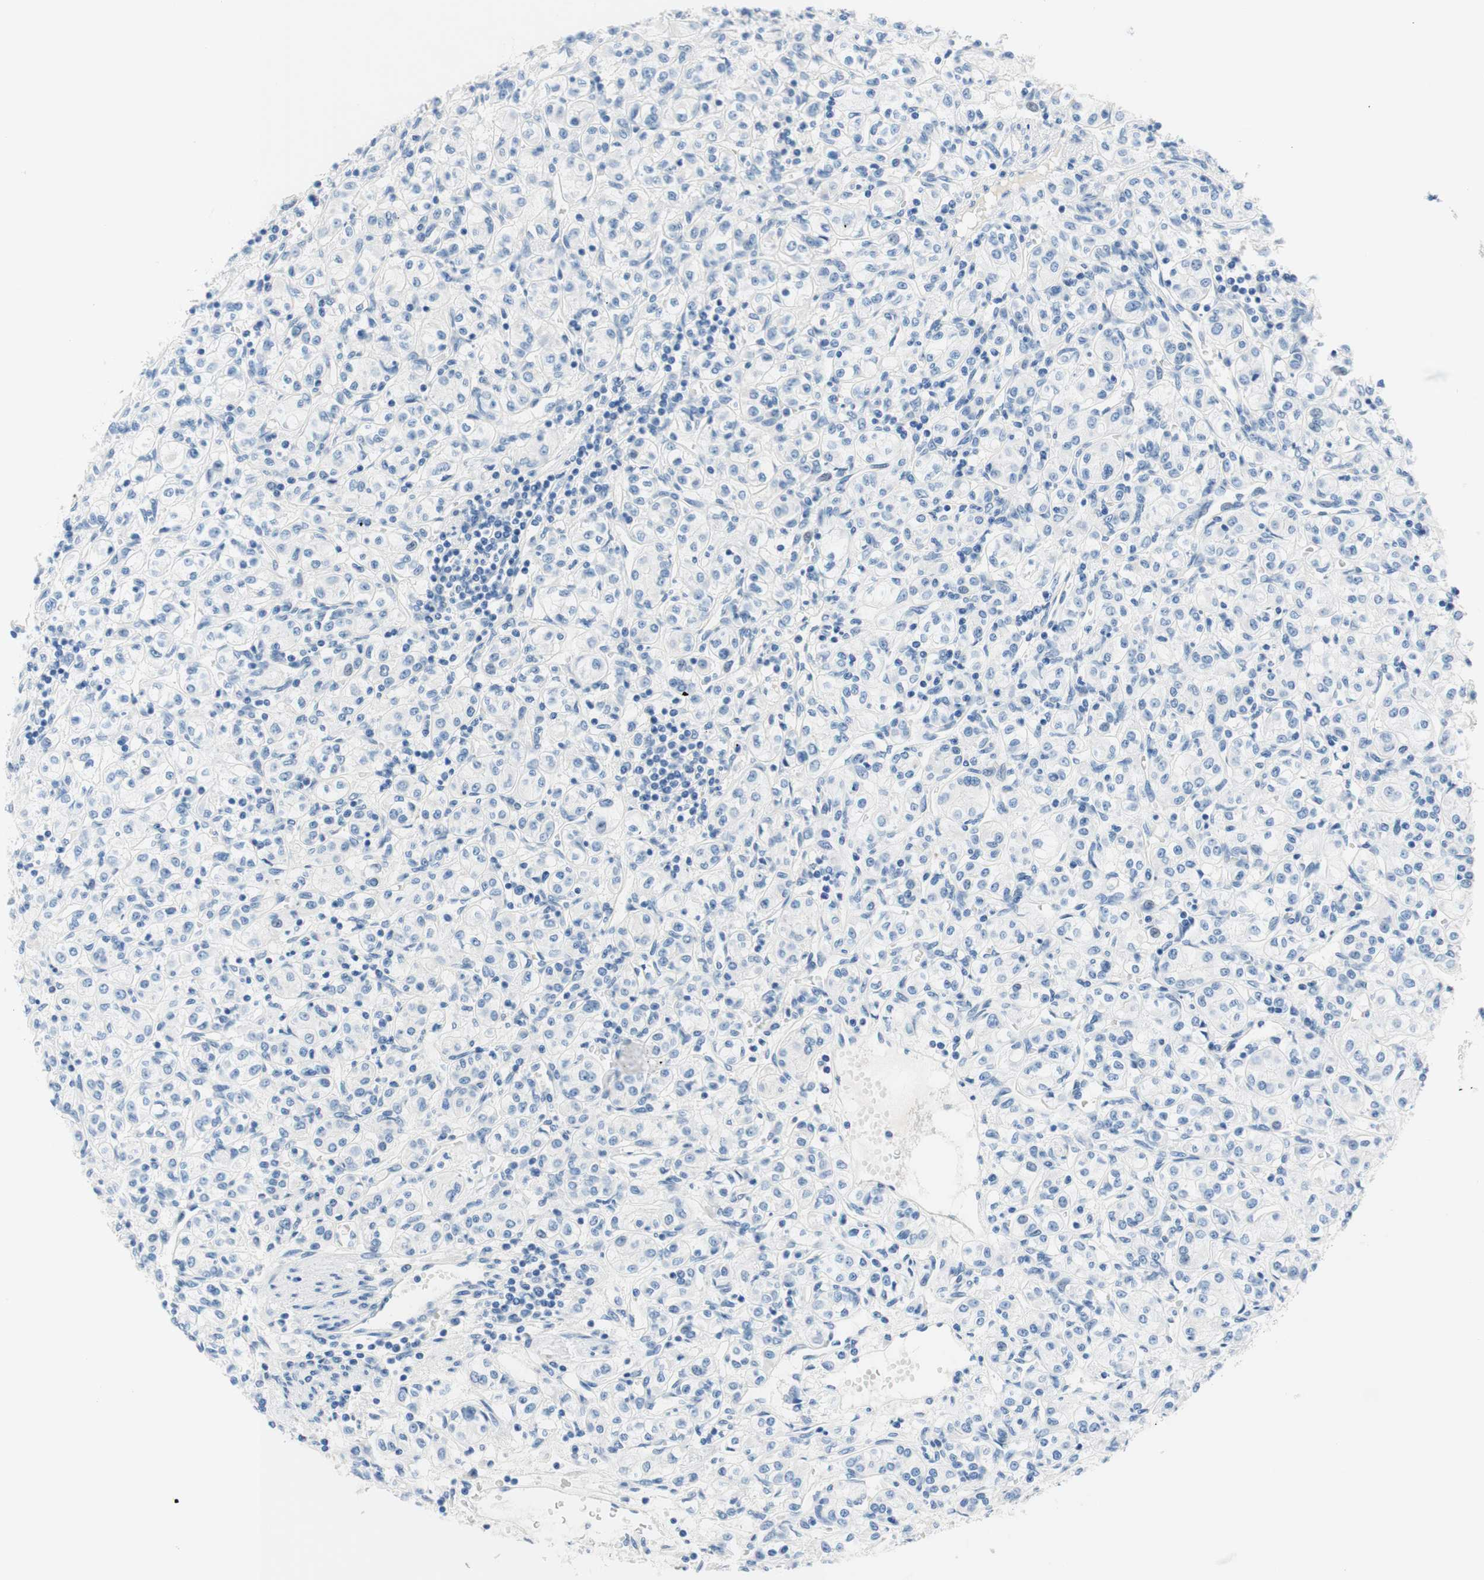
{"staining": {"intensity": "negative", "quantity": "none", "location": "none"}, "tissue": "renal cancer", "cell_type": "Tumor cells", "image_type": "cancer", "snomed": [{"axis": "morphology", "description": "Adenocarcinoma, NOS"}, {"axis": "topography", "description": "Kidney"}], "caption": "Renal cancer (adenocarcinoma) was stained to show a protein in brown. There is no significant staining in tumor cells.", "gene": "PASD1", "patient": {"sex": "male", "age": 77}}